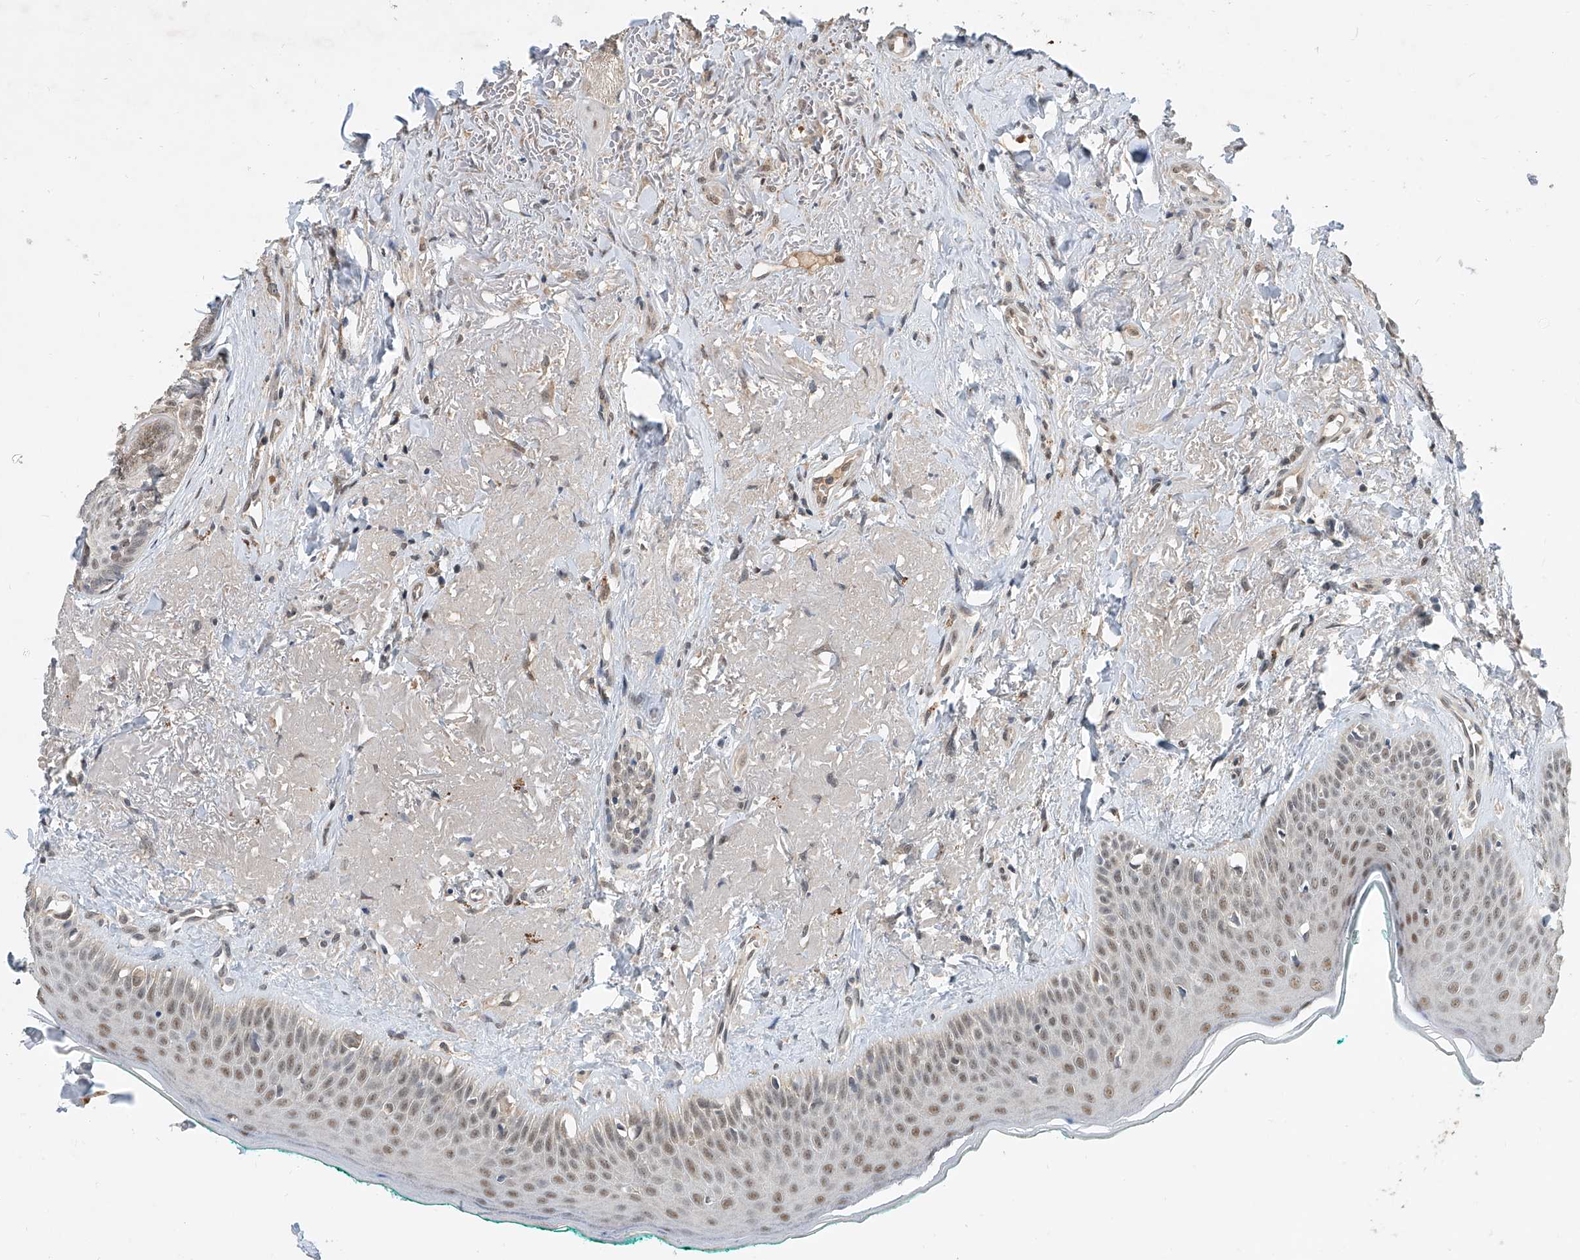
{"staining": {"intensity": "weak", "quantity": ">75%", "location": "nuclear"}, "tissue": "oral mucosa", "cell_type": "Squamous epithelial cells", "image_type": "normal", "snomed": [{"axis": "morphology", "description": "Normal tissue, NOS"}, {"axis": "topography", "description": "Oral tissue"}], "caption": "Unremarkable oral mucosa shows weak nuclear staining in about >75% of squamous epithelial cells, visualized by immunohistochemistry. (Brightfield microscopy of DAB IHC at high magnification).", "gene": "CARMIL3", "patient": {"sex": "female", "age": 70}}